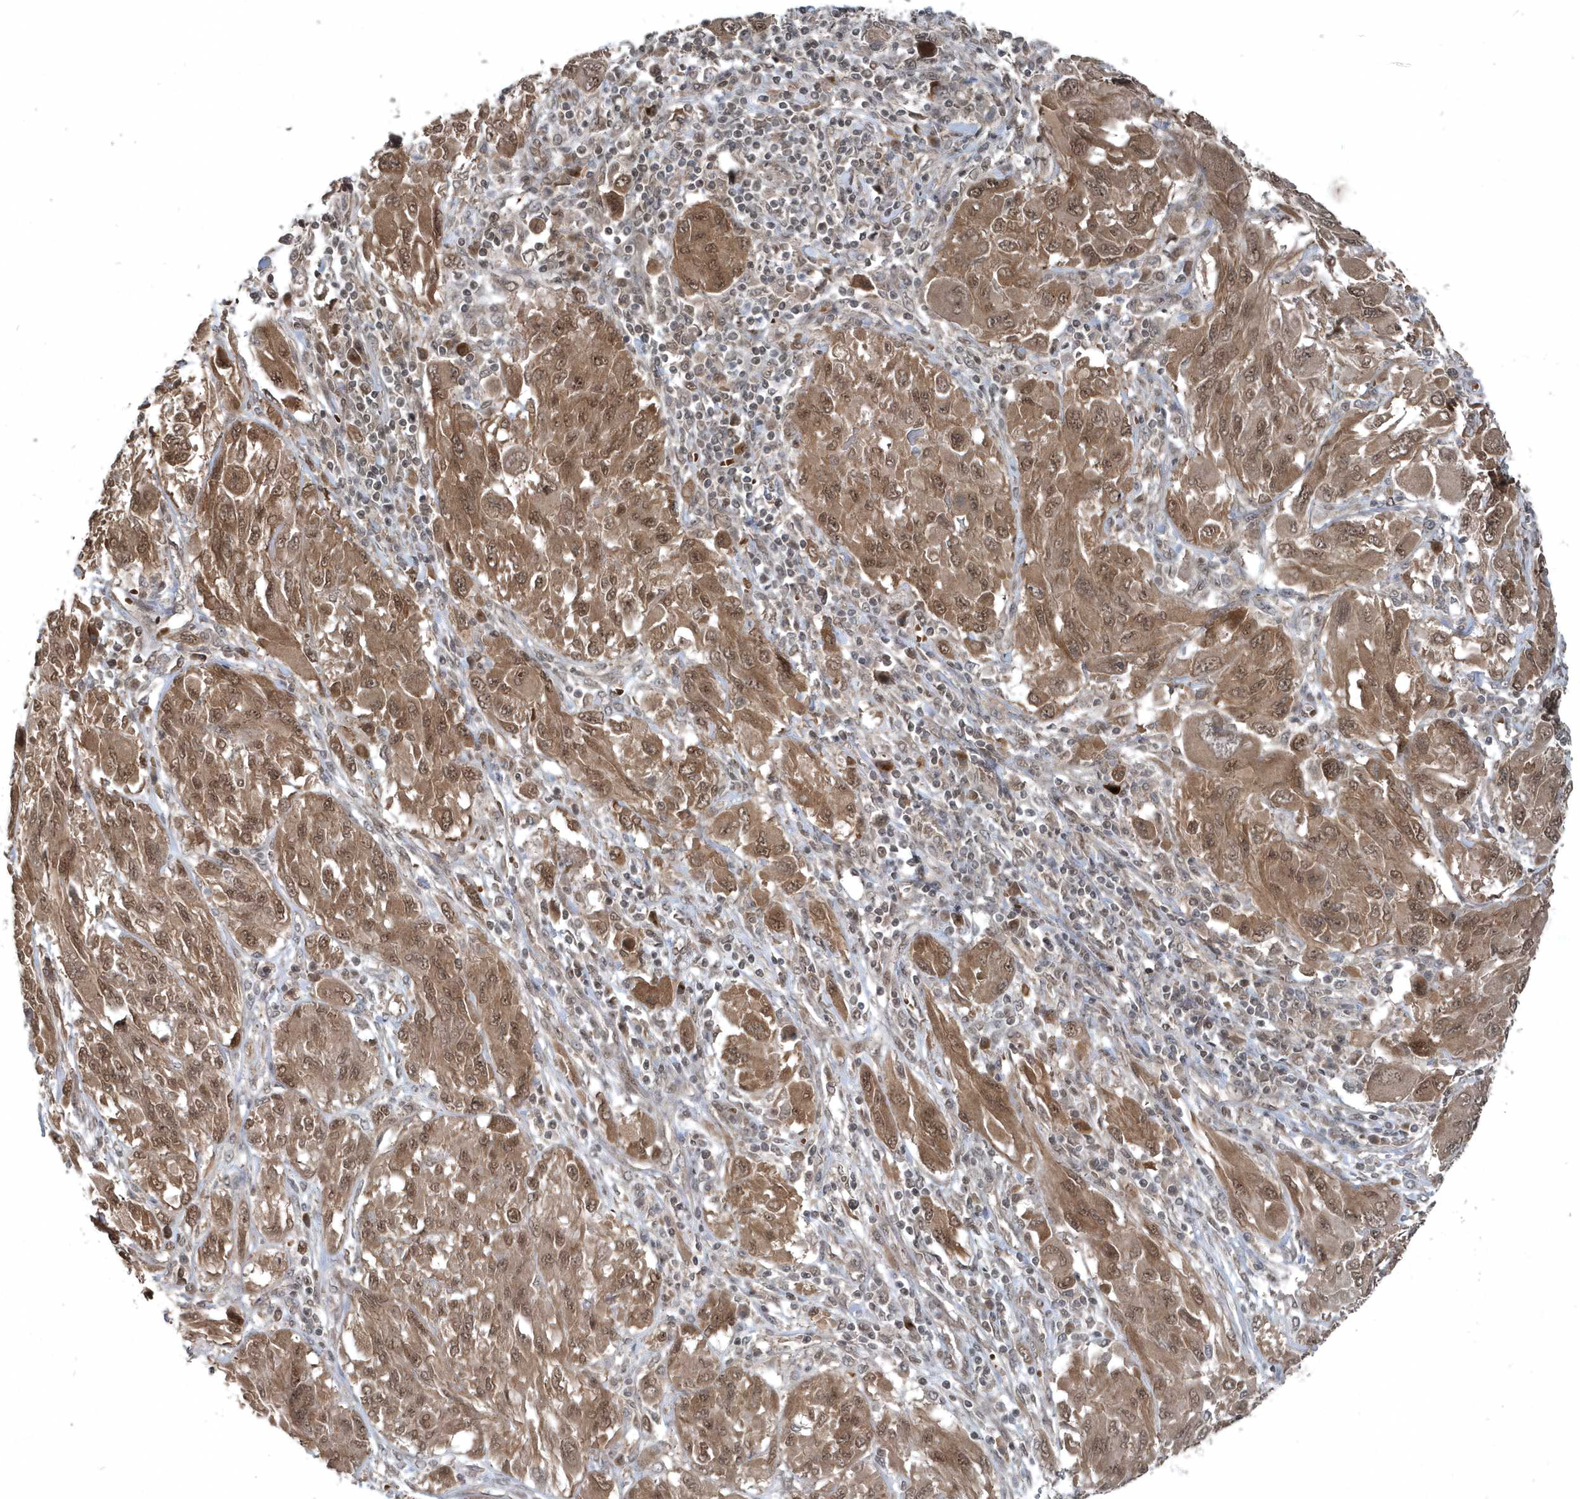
{"staining": {"intensity": "moderate", "quantity": ">75%", "location": "cytoplasmic/membranous,nuclear"}, "tissue": "melanoma", "cell_type": "Tumor cells", "image_type": "cancer", "snomed": [{"axis": "morphology", "description": "Malignant melanoma, NOS"}, {"axis": "topography", "description": "Skin"}], "caption": "This photomicrograph displays IHC staining of malignant melanoma, with medium moderate cytoplasmic/membranous and nuclear staining in about >75% of tumor cells.", "gene": "QTRT2", "patient": {"sex": "female", "age": 91}}